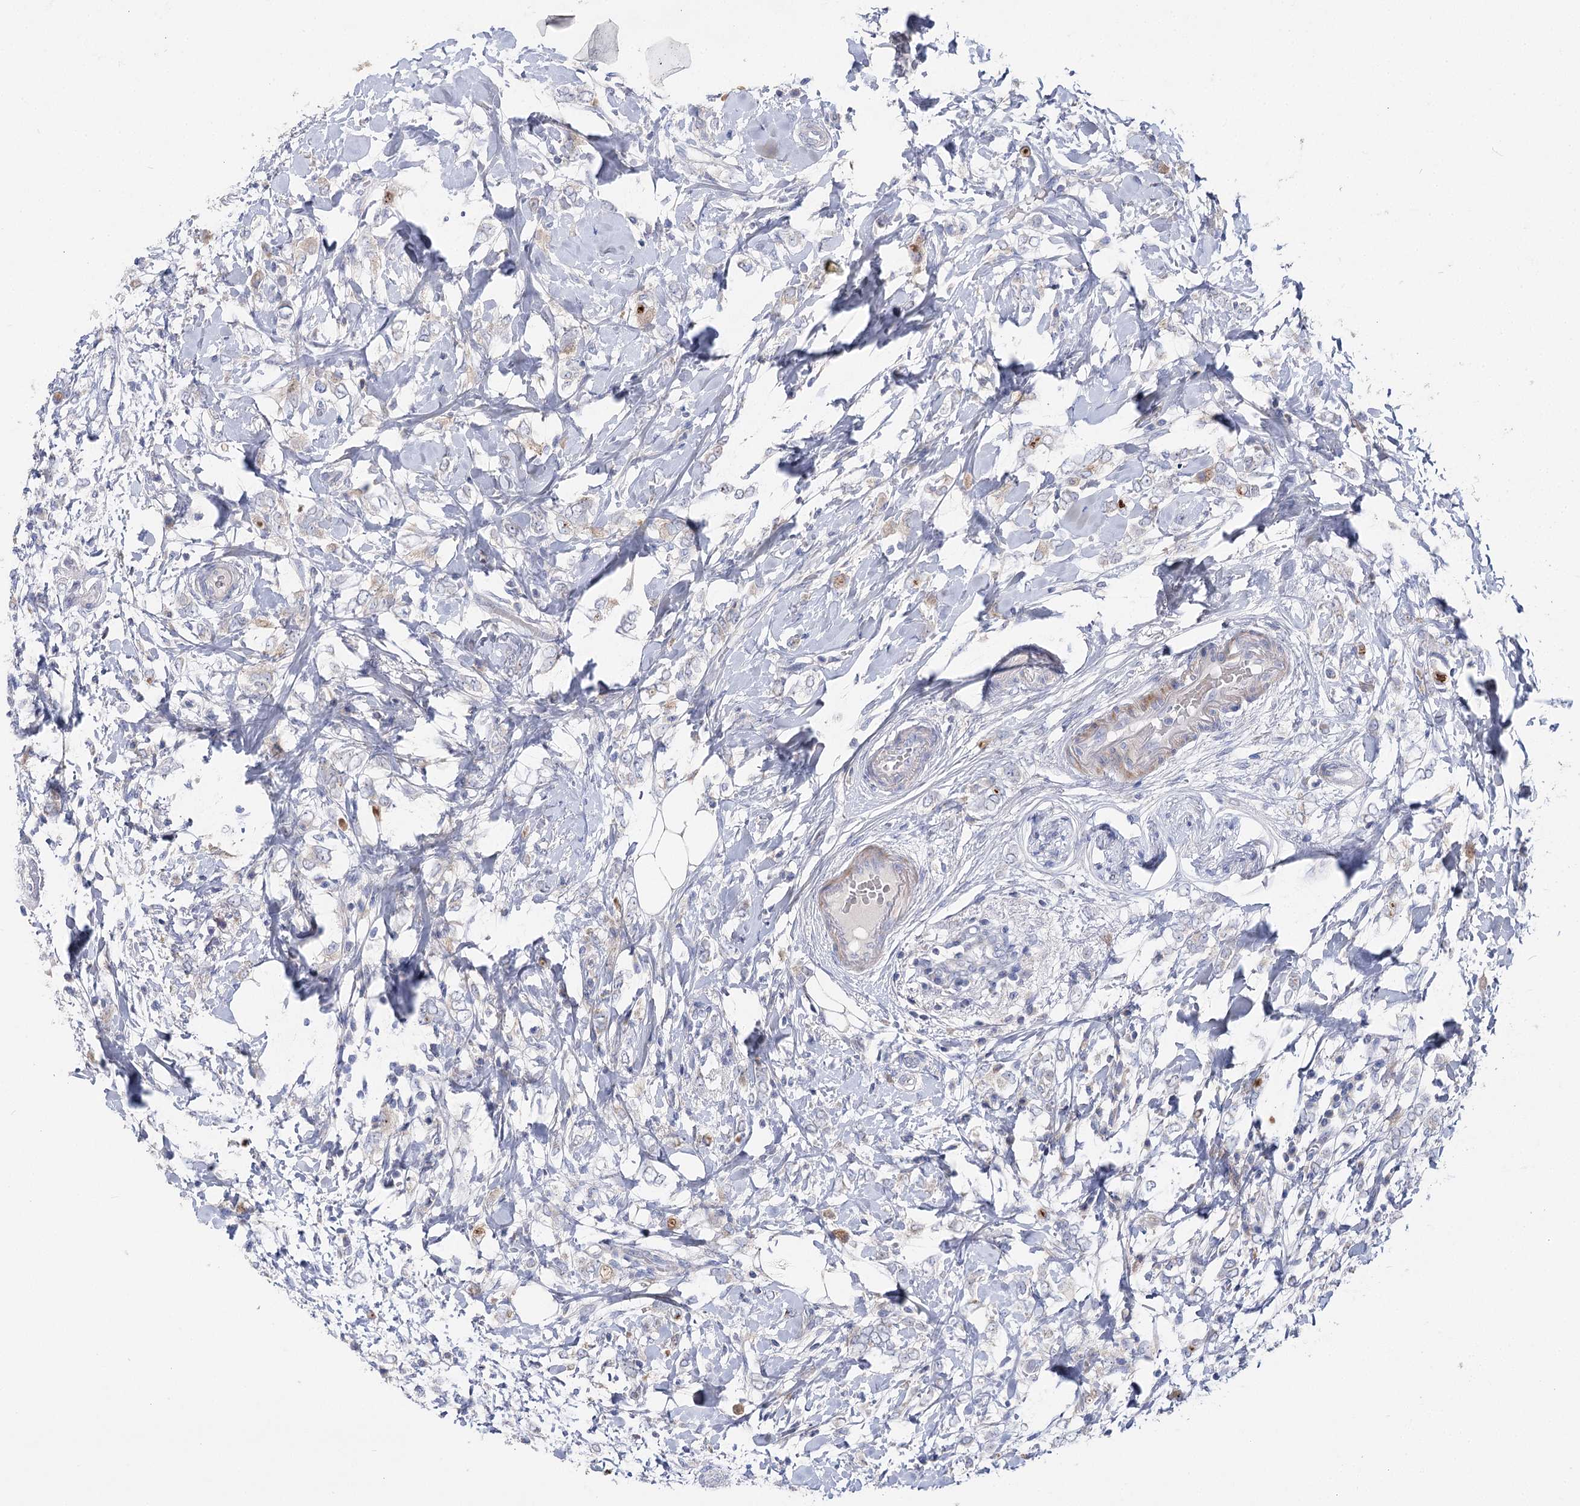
{"staining": {"intensity": "weak", "quantity": "<25%", "location": "cytoplasmic/membranous"}, "tissue": "breast cancer", "cell_type": "Tumor cells", "image_type": "cancer", "snomed": [{"axis": "morphology", "description": "Normal tissue, NOS"}, {"axis": "morphology", "description": "Lobular carcinoma"}, {"axis": "topography", "description": "Breast"}], "caption": "This is an immunohistochemistry image of breast cancer. There is no staining in tumor cells.", "gene": "NRAP", "patient": {"sex": "female", "age": 47}}